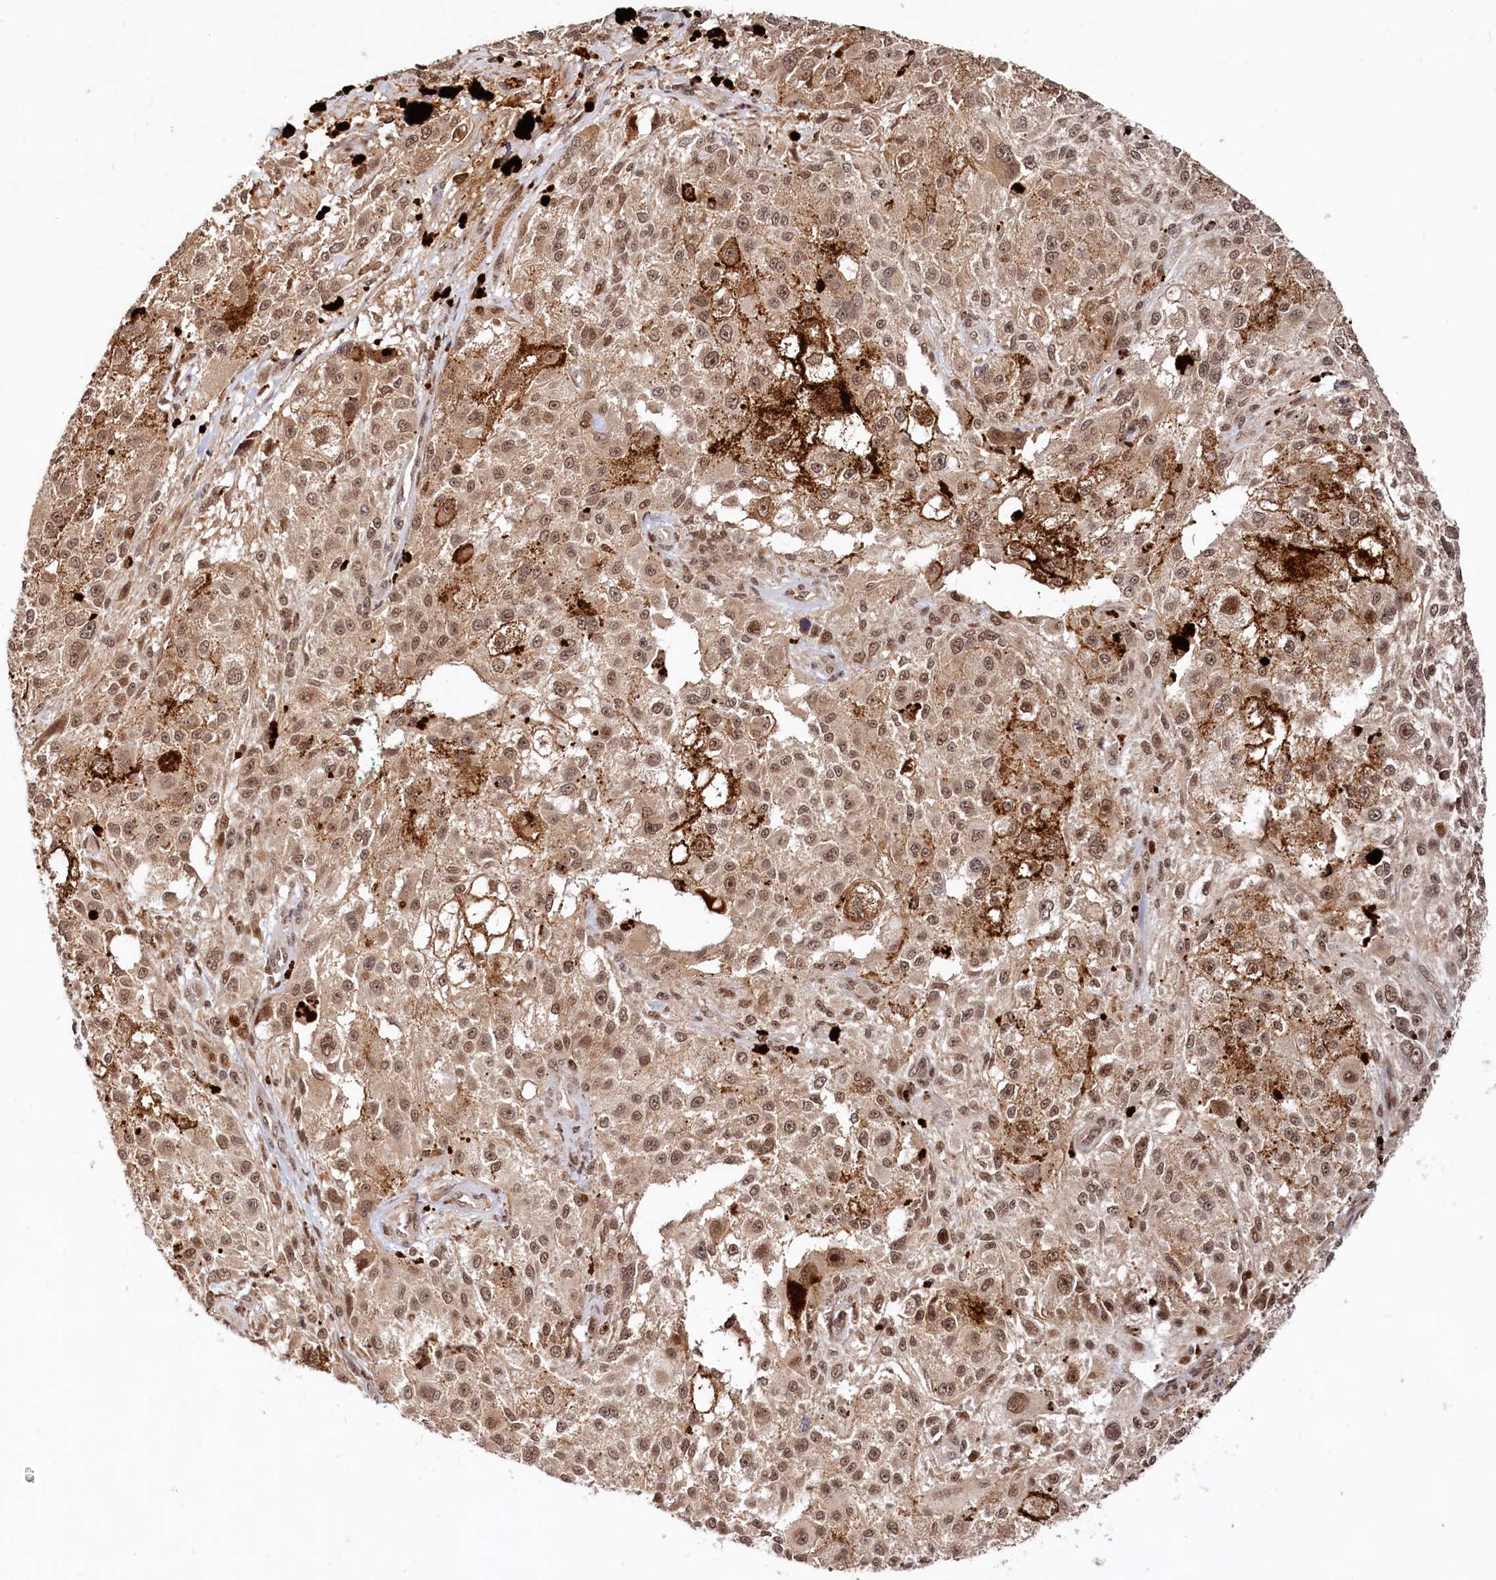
{"staining": {"intensity": "moderate", "quantity": ">75%", "location": "nuclear"}, "tissue": "melanoma", "cell_type": "Tumor cells", "image_type": "cancer", "snomed": [{"axis": "morphology", "description": "Necrosis, NOS"}, {"axis": "morphology", "description": "Malignant melanoma, NOS"}, {"axis": "topography", "description": "Skin"}], "caption": "This is a histology image of immunohistochemistry (IHC) staining of malignant melanoma, which shows moderate positivity in the nuclear of tumor cells.", "gene": "TRAPPC4", "patient": {"sex": "female", "age": 87}}